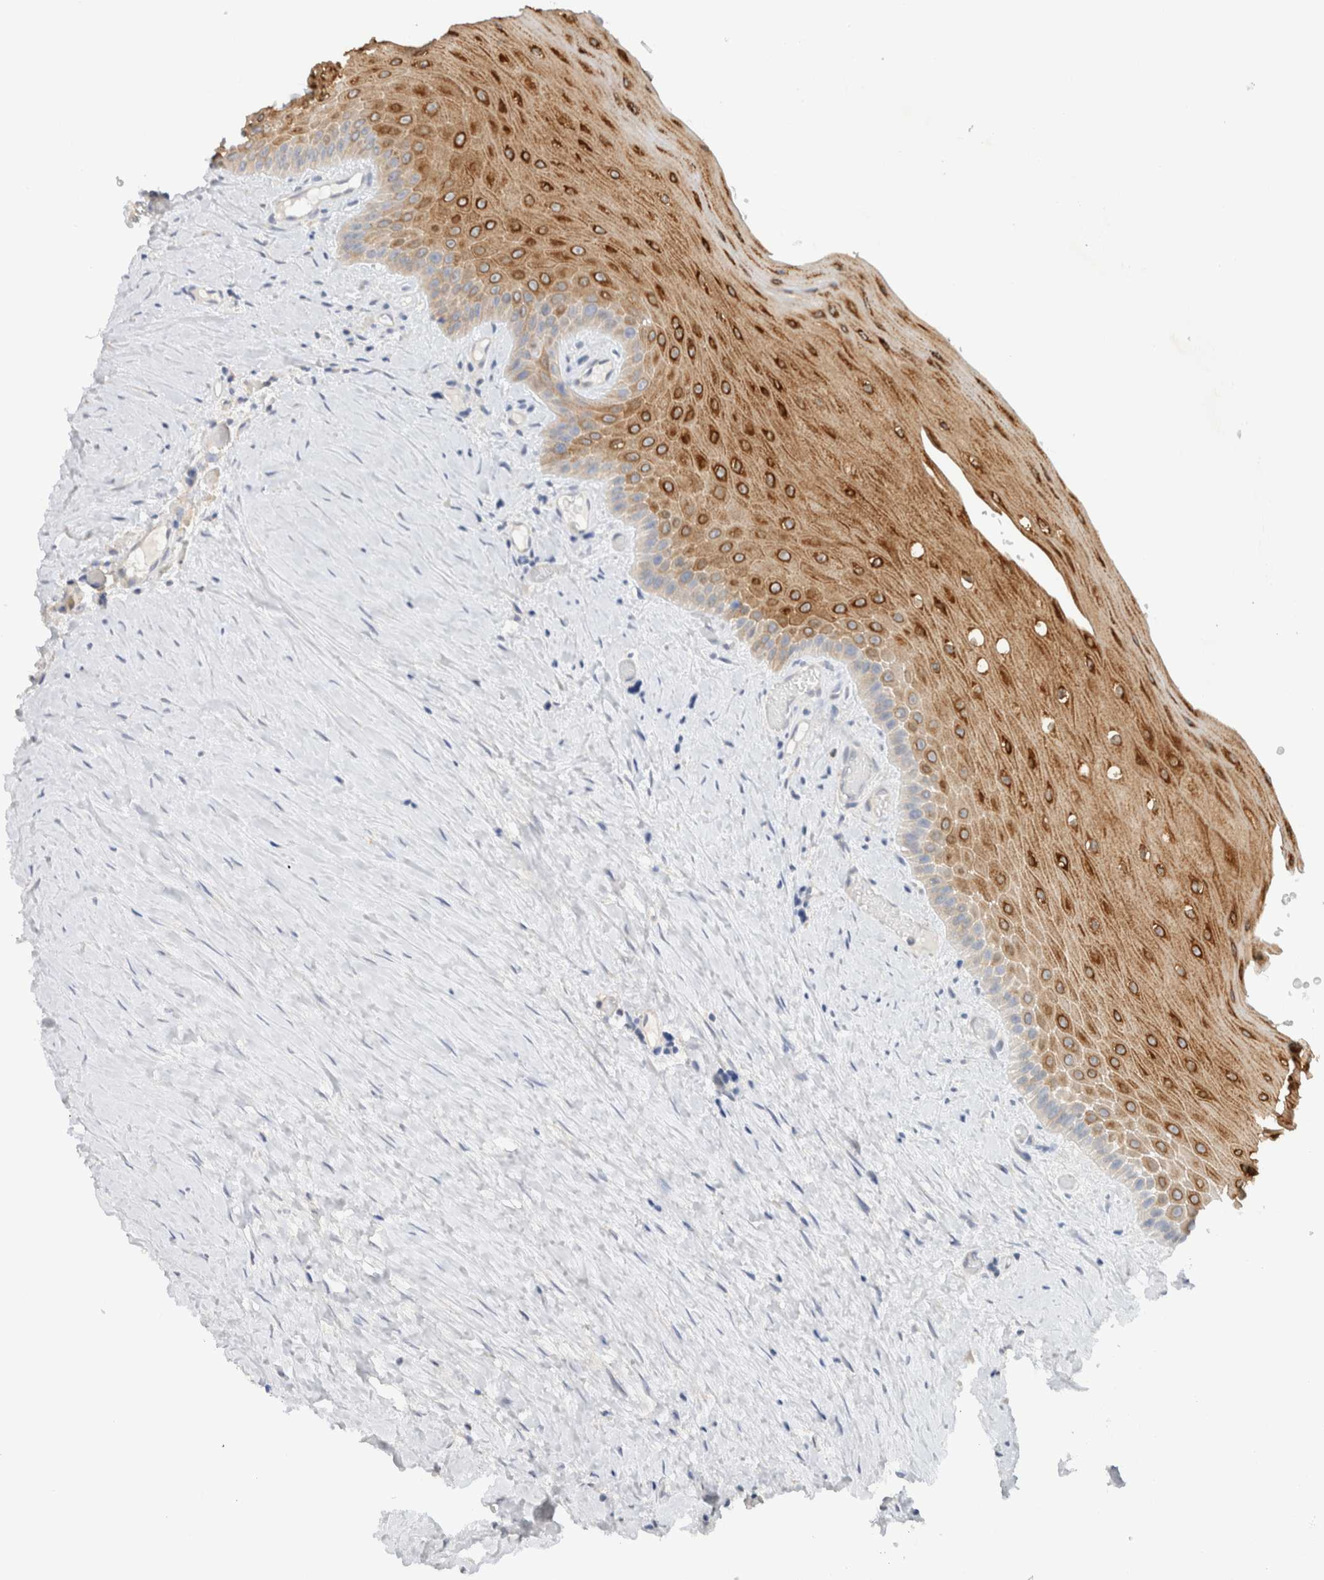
{"staining": {"intensity": "strong", "quantity": ">75%", "location": "cytoplasmic/membranous"}, "tissue": "oral mucosa", "cell_type": "Squamous epithelial cells", "image_type": "normal", "snomed": [{"axis": "morphology", "description": "Normal tissue, NOS"}, {"axis": "topography", "description": "Skeletal muscle"}, {"axis": "topography", "description": "Oral tissue"}, {"axis": "topography", "description": "Peripheral nerve tissue"}], "caption": "Immunohistochemical staining of unremarkable human oral mucosa shows high levels of strong cytoplasmic/membranous positivity in about >75% of squamous epithelial cells.", "gene": "SDR16C5", "patient": {"sex": "female", "age": 84}}